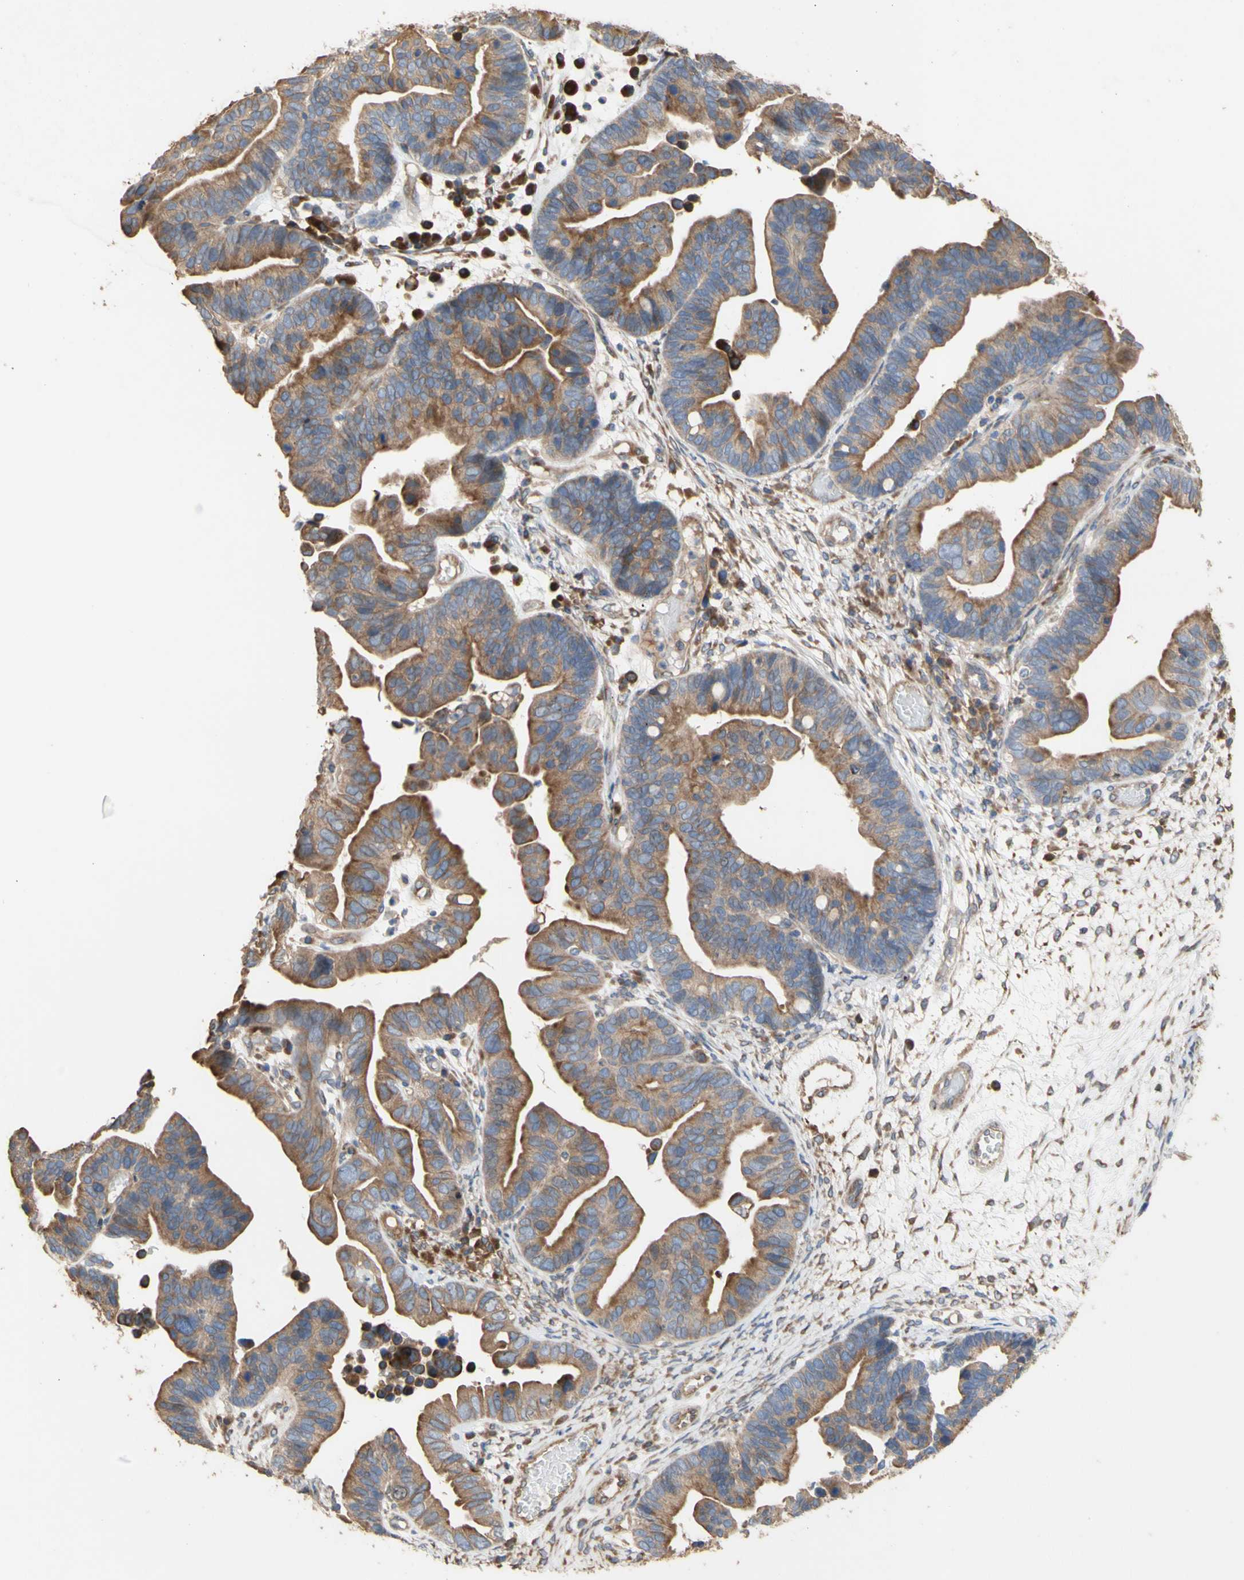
{"staining": {"intensity": "moderate", "quantity": ">75%", "location": "cytoplasmic/membranous"}, "tissue": "ovarian cancer", "cell_type": "Tumor cells", "image_type": "cancer", "snomed": [{"axis": "morphology", "description": "Cystadenocarcinoma, serous, NOS"}, {"axis": "topography", "description": "Ovary"}], "caption": "Moderate cytoplasmic/membranous protein positivity is seen in about >75% of tumor cells in ovarian cancer.", "gene": "NECTIN3", "patient": {"sex": "female", "age": 56}}